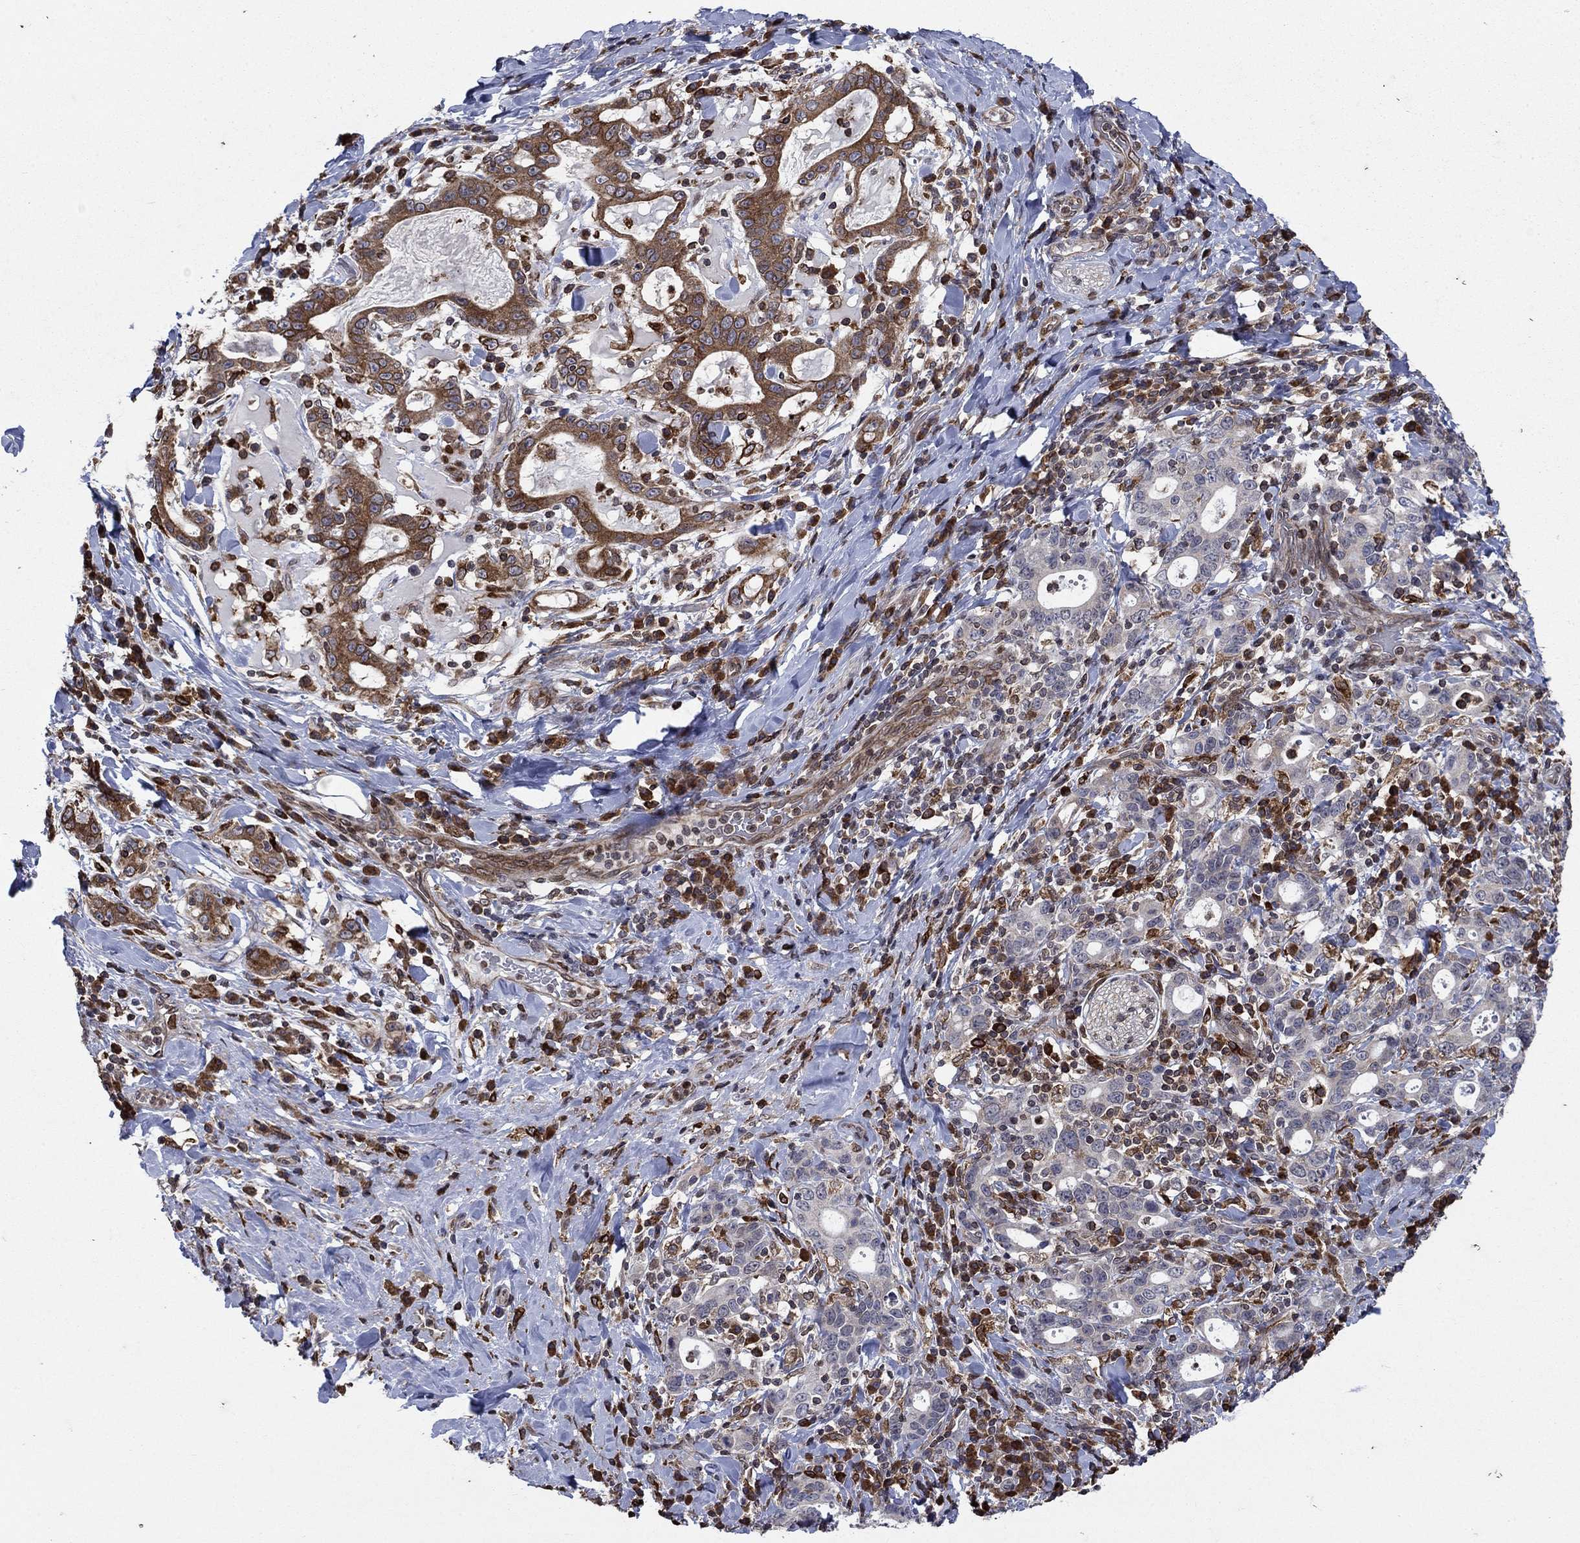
{"staining": {"intensity": "strong", "quantity": "25%-75%", "location": "cytoplasmic/membranous"}, "tissue": "stomach cancer", "cell_type": "Tumor cells", "image_type": "cancer", "snomed": [{"axis": "morphology", "description": "Adenocarcinoma, NOS"}, {"axis": "topography", "description": "Stomach"}], "caption": "This is an image of immunohistochemistry staining of stomach adenocarcinoma, which shows strong staining in the cytoplasmic/membranous of tumor cells.", "gene": "DHRS7", "patient": {"sex": "male", "age": 79}}